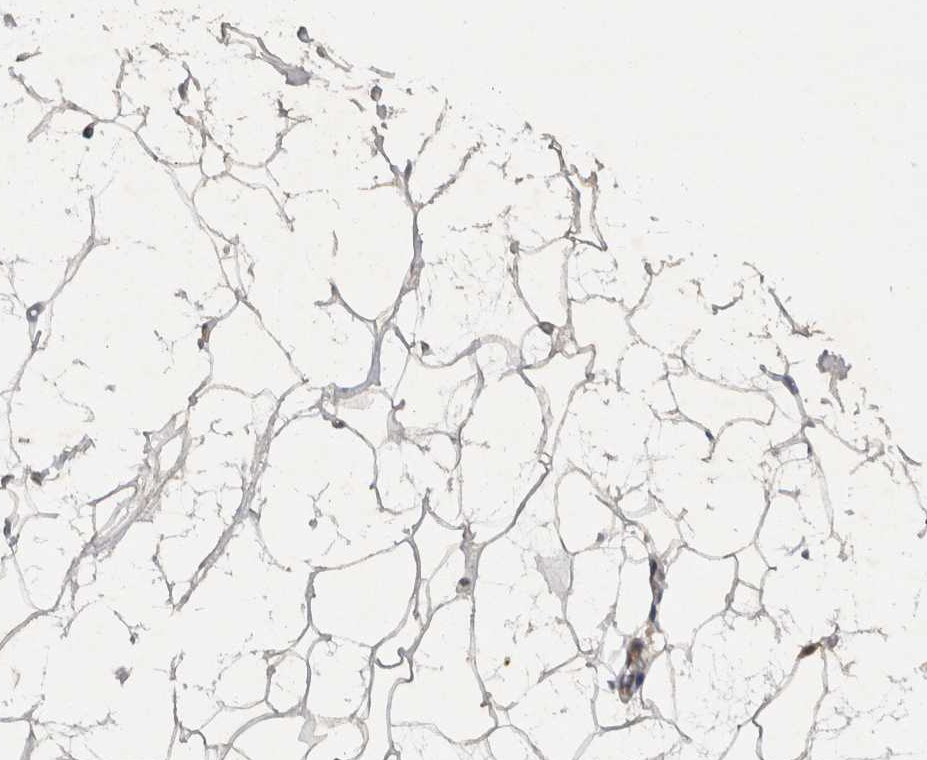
{"staining": {"intensity": "negative", "quantity": "none", "location": "none"}, "tissue": "adipose tissue", "cell_type": "Adipocytes", "image_type": "normal", "snomed": [{"axis": "morphology", "description": "Normal tissue, NOS"}, {"axis": "morphology", "description": "Fibrosis, NOS"}, {"axis": "topography", "description": "Breast"}, {"axis": "topography", "description": "Adipose tissue"}], "caption": "Unremarkable adipose tissue was stained to show a protein in brown. There is no significant expression in adipocytes. (Immunohistochemistry, brightfield microscopy, high magnification).", "gene": "PDCD2", "patient": {"sex": "female", "age": 39}}